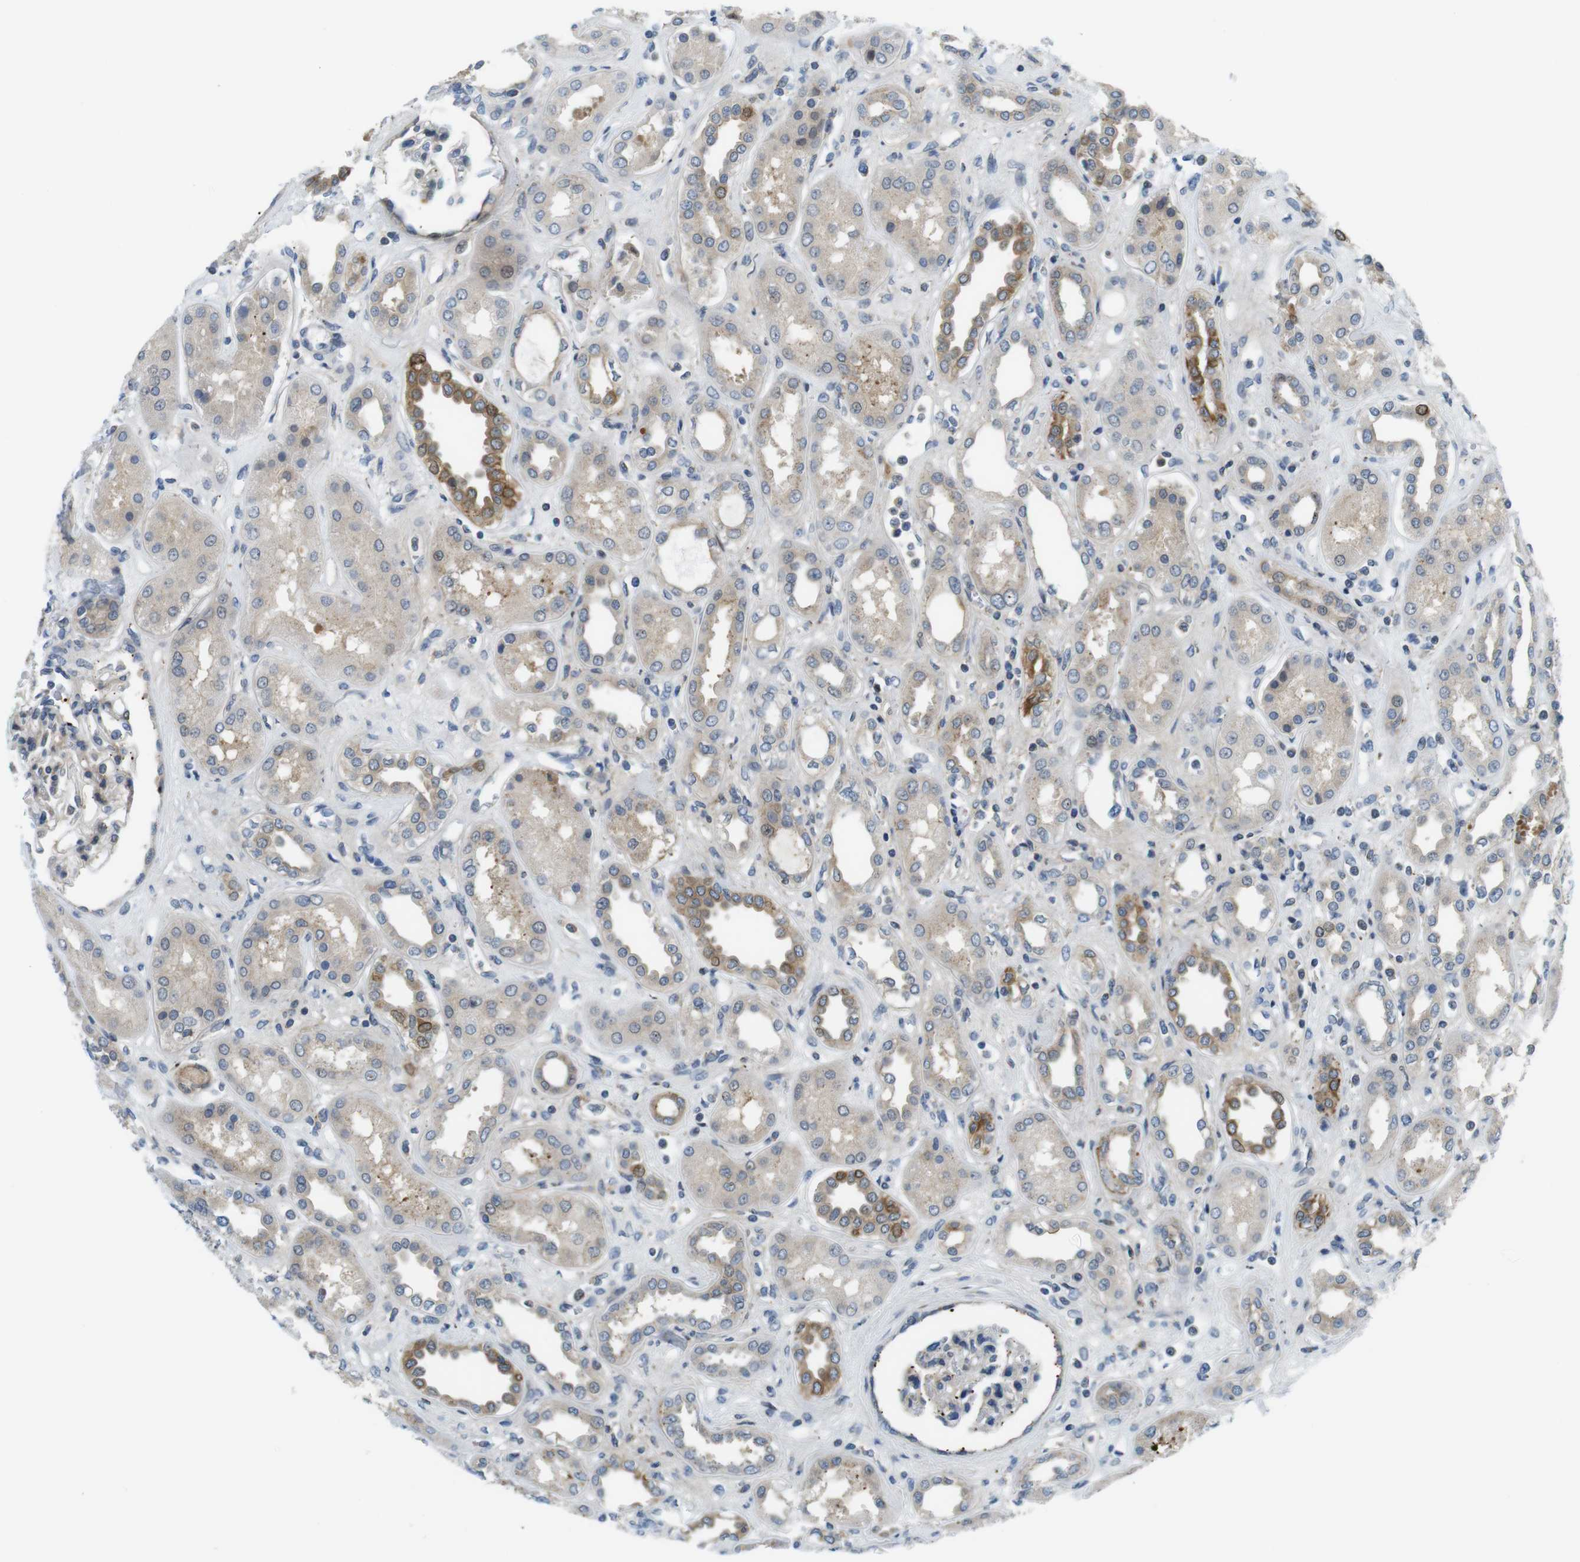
{"staining": {"intensity": "negative", "quantity": "none", "location": "none"}, "tissue": "kidney", "cell_type": "Cells in glomeruli", "image_type": "normal", "snomed": [{"axis": "morphology", "description": "Normal tissue, NOS"}, {"axis": "topography", "description": "Kidney"}], "caption": "The image displays no staining of cells in glomeruli in unremarkable kidney.", "gene": "ZDHHC3", "patient": {"sex": "male", "age": 59}}